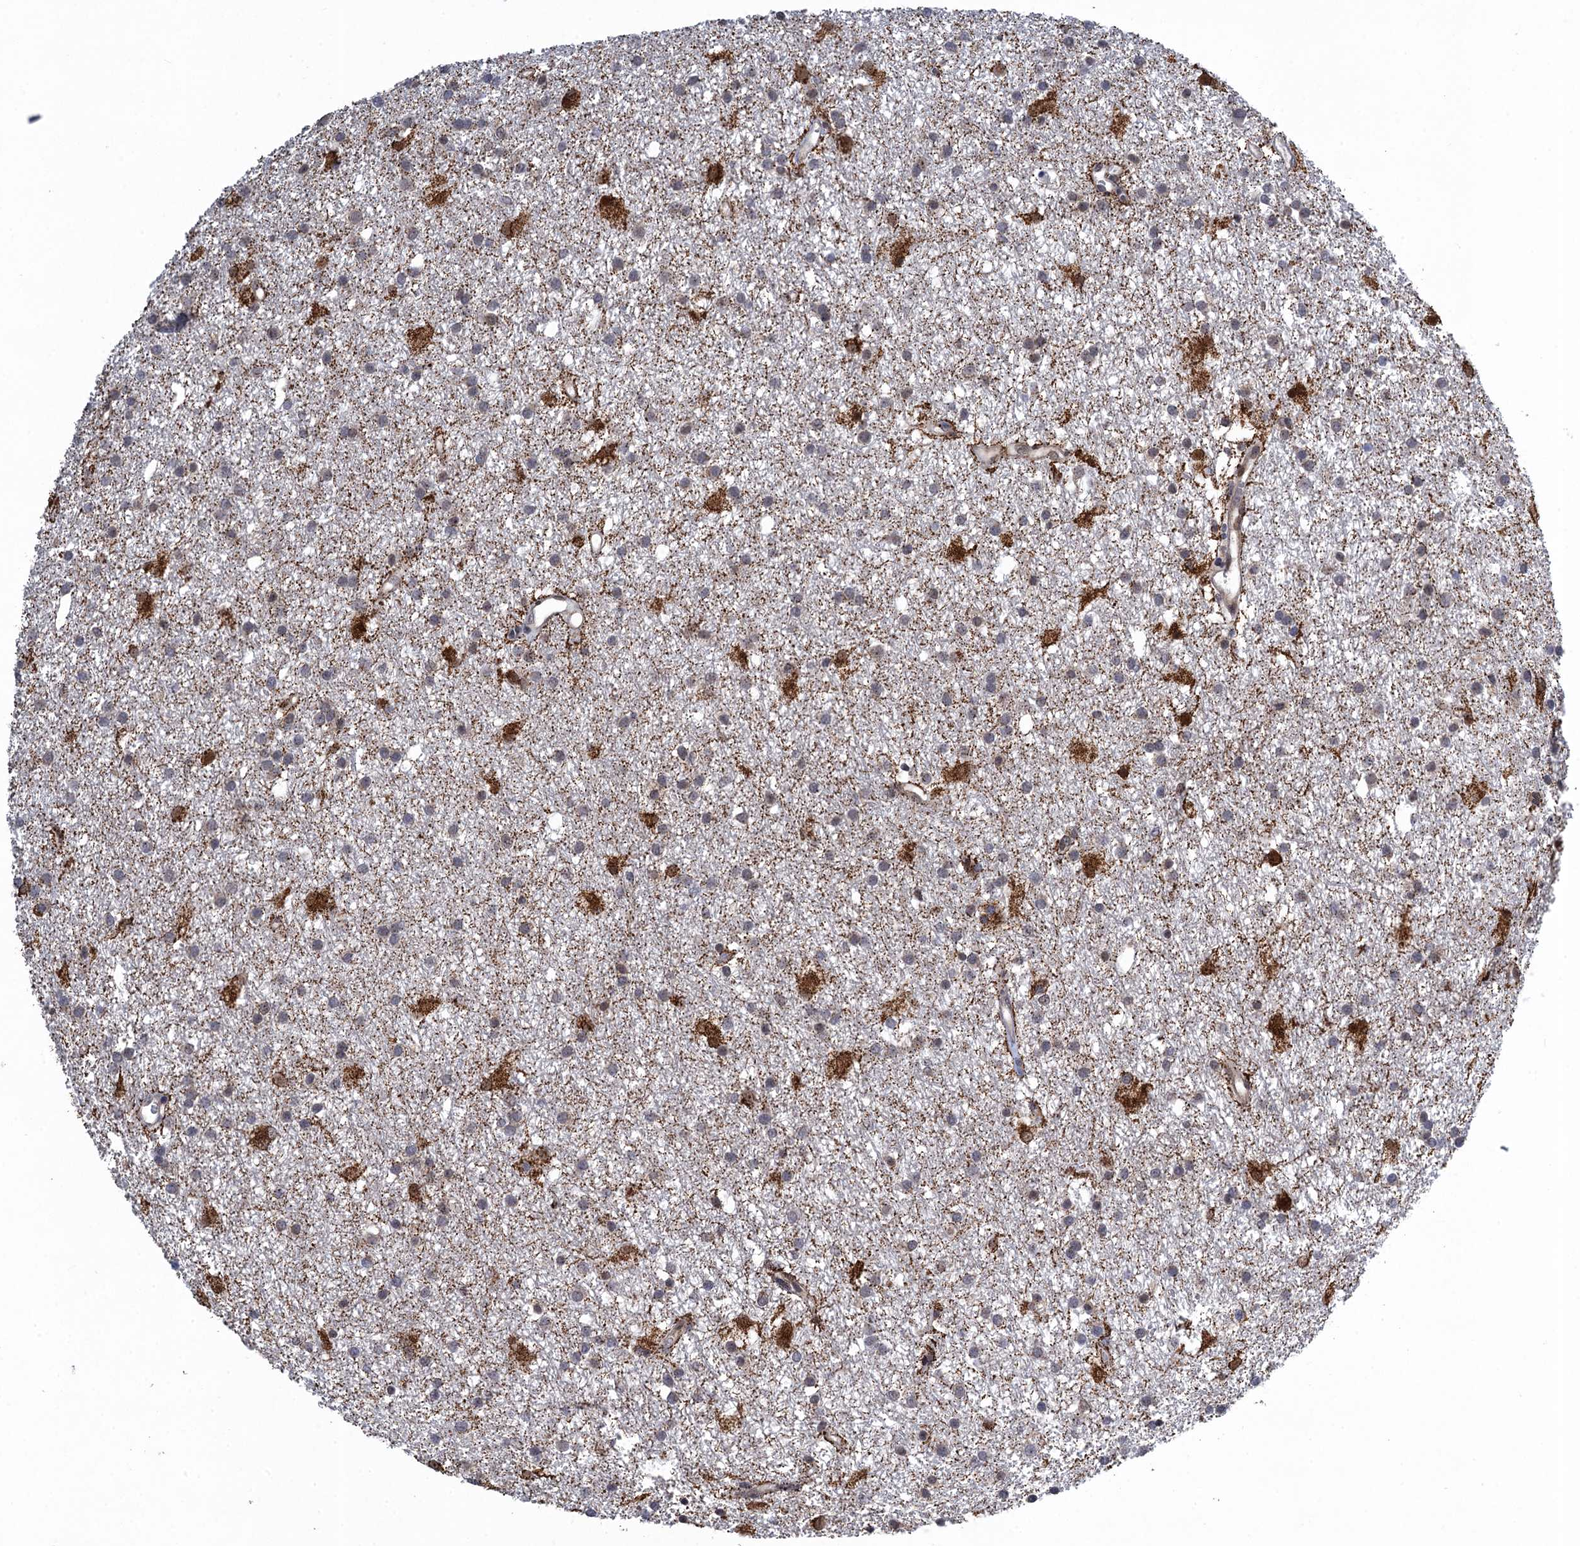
{"staining": {"intensity": "negative", "quantity": "none", "location": "none"}, "tissue": "glioma", "cell_type": "Tumor cells", "image_type": "cancer", "snomed": [{"axis": "morphology", "description": "Glioma, malignant, High grade"}, {"axis": "topography", "description": "Brain"}], "caption": "The image demonstrates no significant positivity in tumor cells of glioma.", "gene": "ZAR1L", "patient": {"sex": "male", "age": 77}}